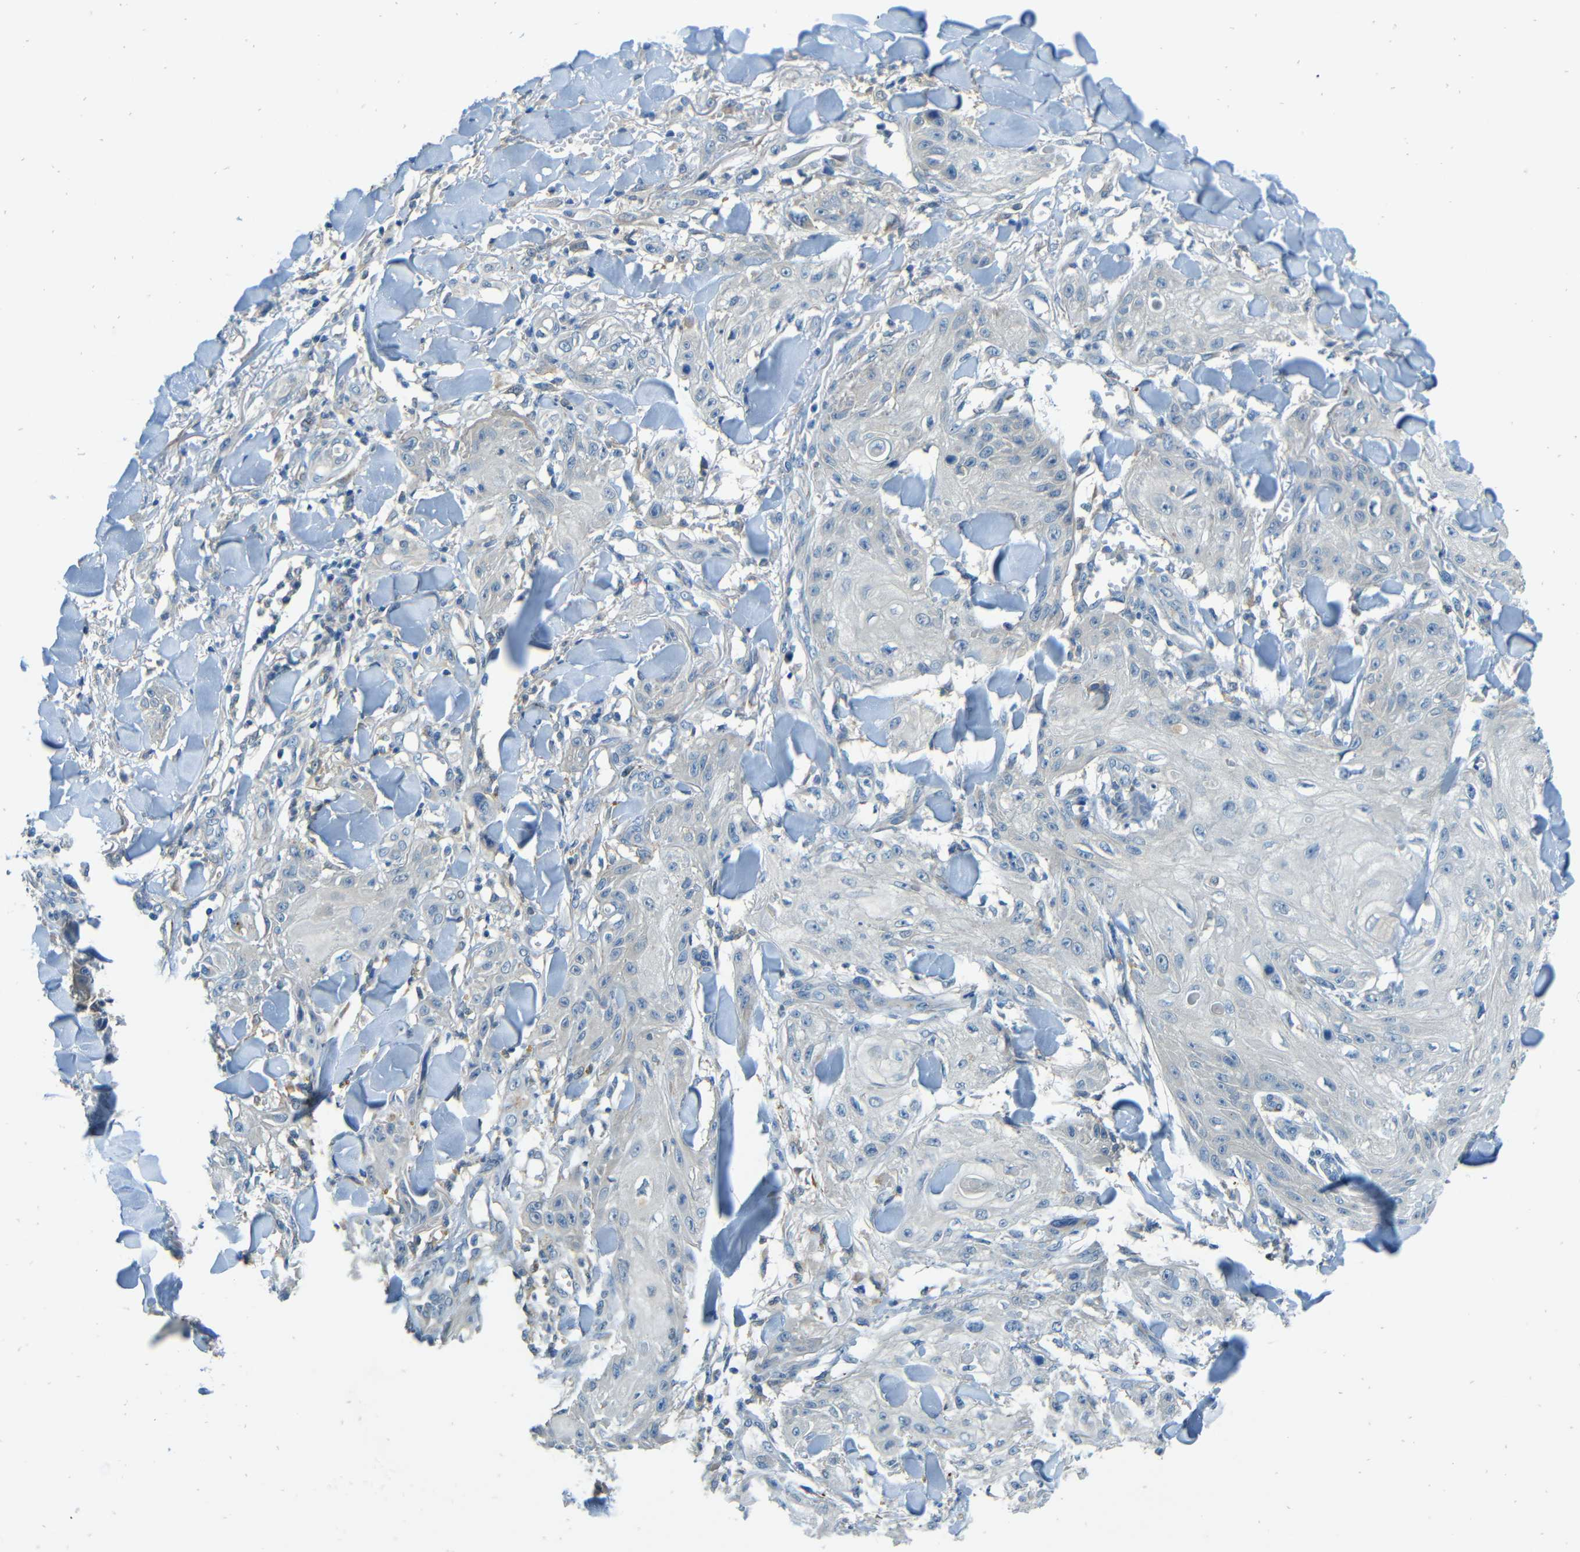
{"staining": {"intensity": "negative", "quantity": "none", "location": "none"}, "tissue": "skin cancer", "cell_type": "Tumor cells", "image_type": "cancer", "snomed": [{"axis": "morphology", "description": "Squamous cell carcinoma, NOS"}, {"axis": "topography", "description": "Skin"}], "caption": "This micrograph is of skin cancer (squamous cell carcinoma) stained with IHC to label a protein in brown with the nuclei are counter-stained blue. There is no expression in tumor cells.", "gene": "CYP26B1", "patient": {"sex": "male", "age": 74}}